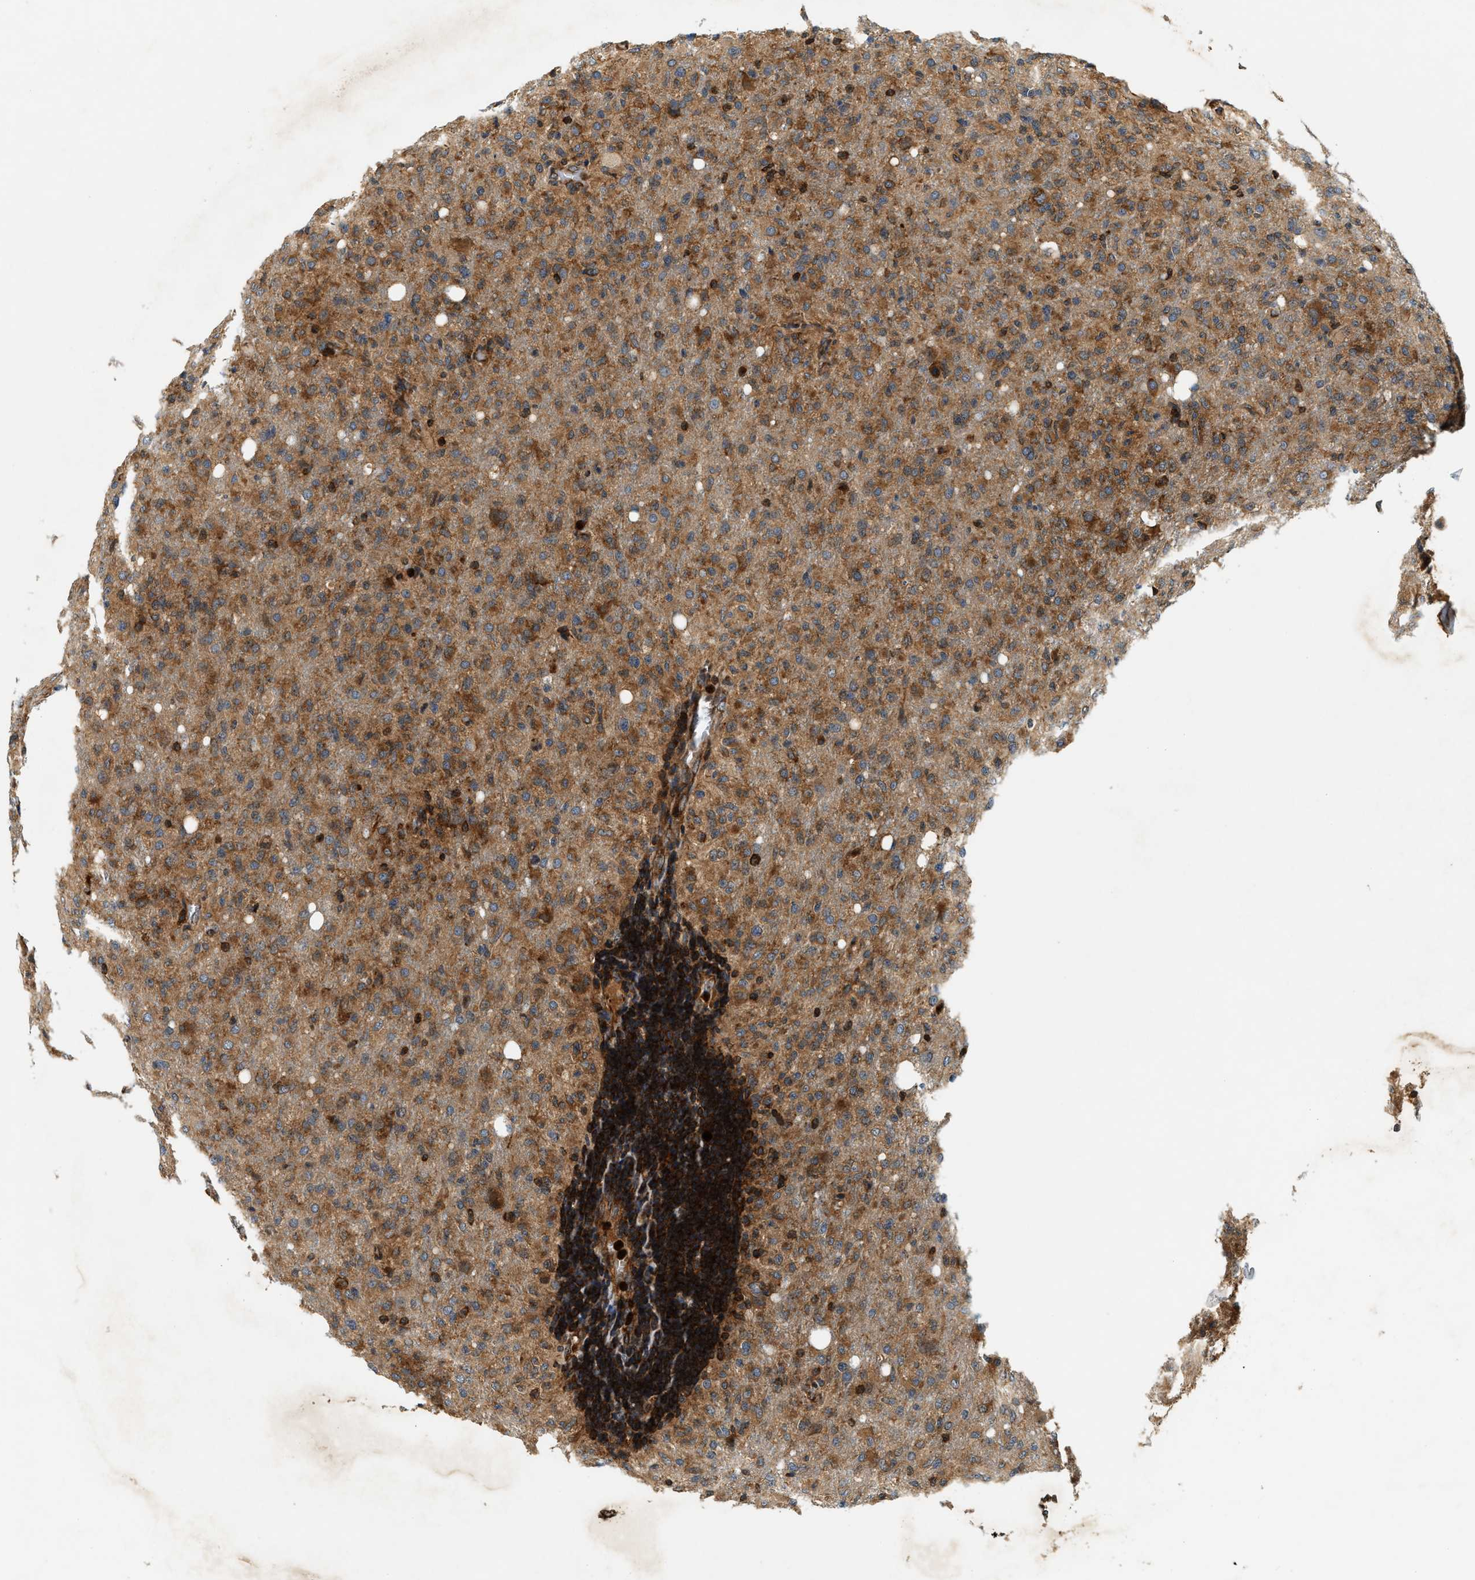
{"staining": {"intensity": "moderate", "quantity": ">75%", "location": "cytoplasmic/membranous"}, "tissue": "glioma", "cell_type": "Tumor cells", "image_type": "cancer", "snomed": [{"axis": "morphology", "description": "Glioma, malignant, High grade"}, {"axis": "topography", "description": "Brain"}], "caption": "Immunohistochemical staining of human malignant high-grade glioma shows medium levels of moderate cytoplasmic/membranous staining in approximately >75% of tumor cells. The staining was performed using DAB to visualize the protein expression in brown, while the nuclei were stained in blue with hematoxylin (Magnification: 20x).", "gene": "SAMD9", "patient": {"sex": "female", "age": 57}}